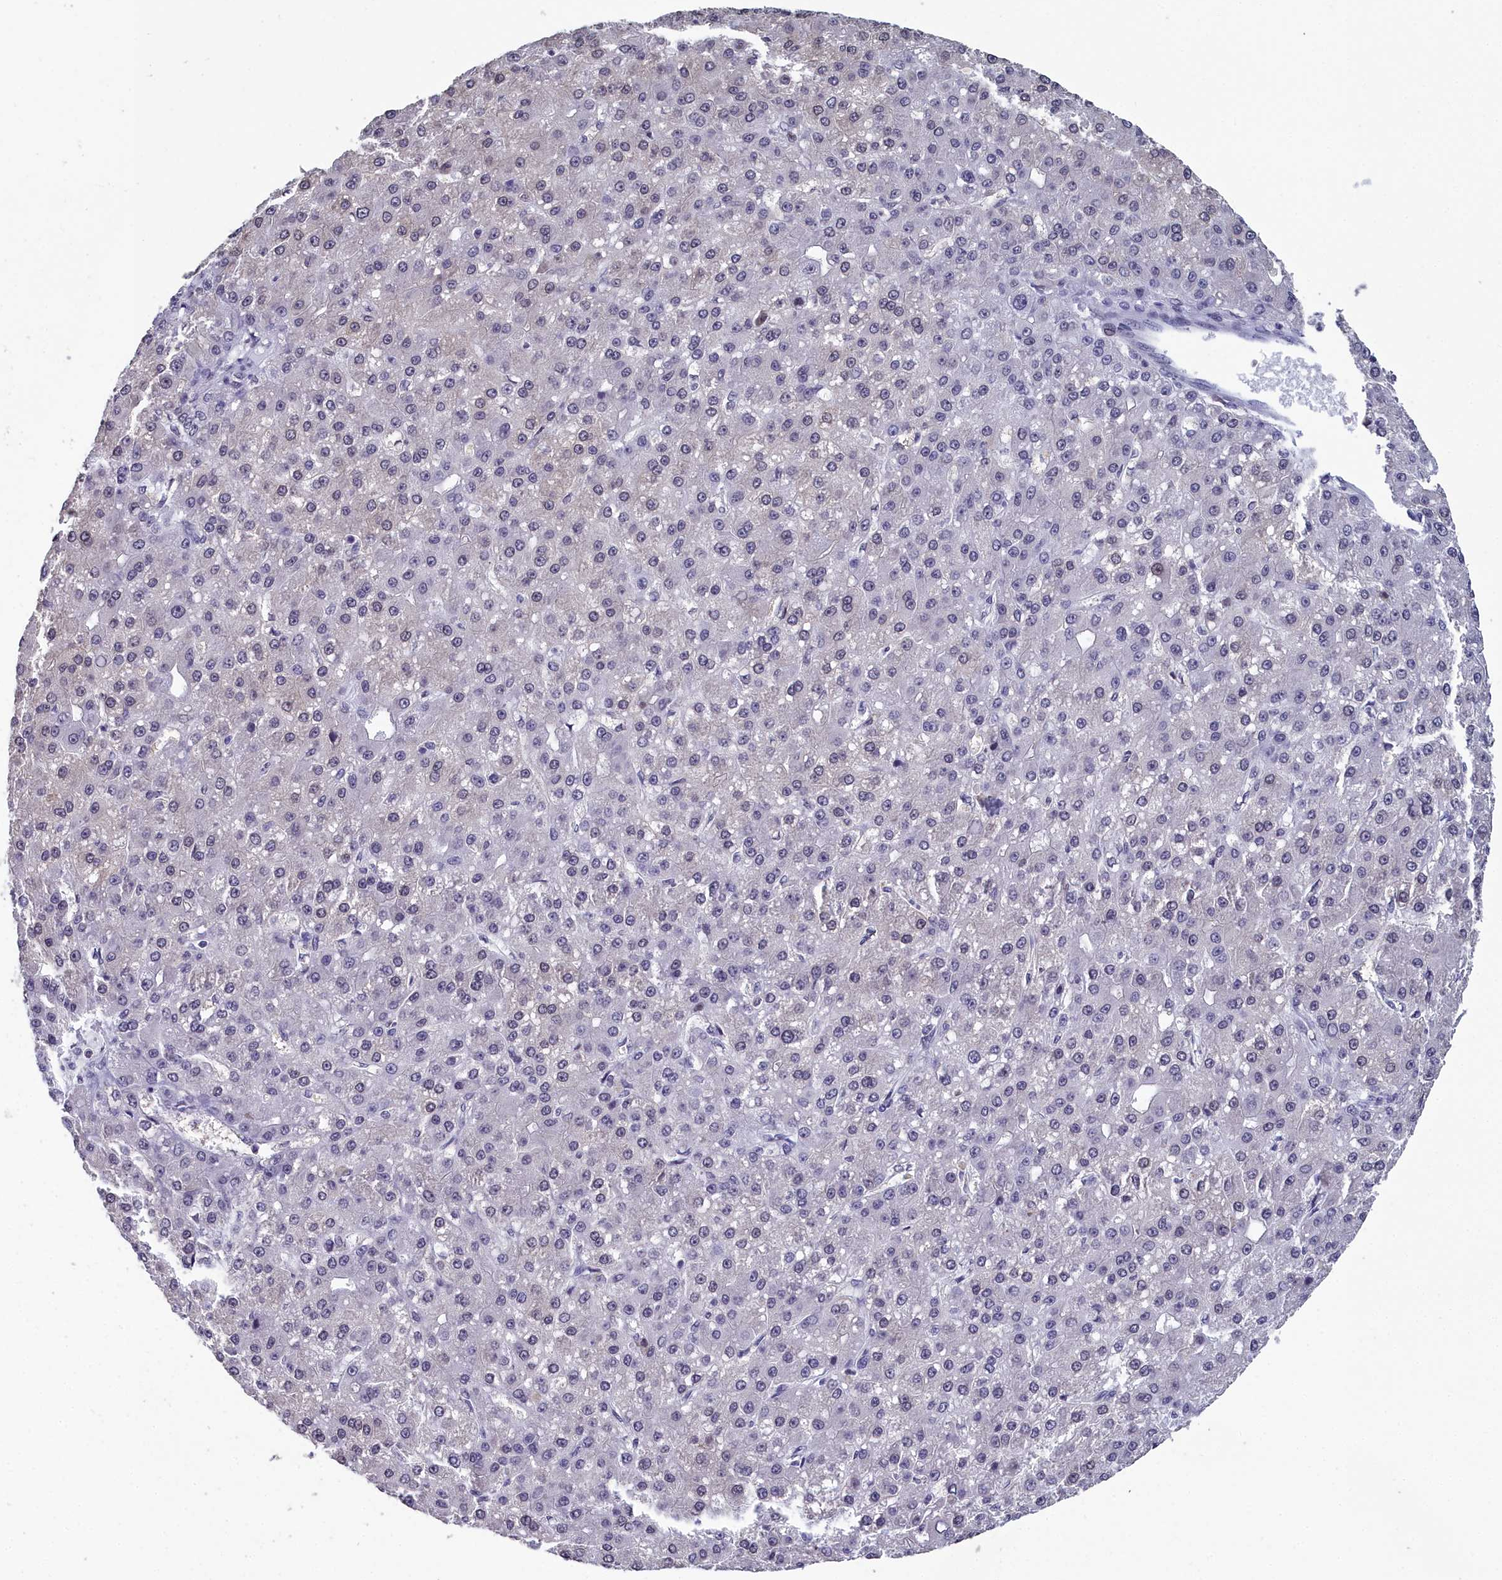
{"staining": {"intensity": "negative", "quantity": "none", "location": "none"}, "tissue": "liver cancer", "cell_type": "Tumor cells", "image_type": "cancer", "snomed": [{"axis": "morphology", "description": "Carcinoma, Hepatocellular, NOS"}, {"axis": "topography", "description": "Liver"}], "caption": "Immunohistochemistry histopathology image of neoplastic tissue: liver cancer (hepatocellular carcinoma) stained with DAB (3,3'-diaminobenzidine) reveals no significant protein expression in tumor cells.", "gene": "CCDC97", "patient": {"sex": "male", "age": 67}}